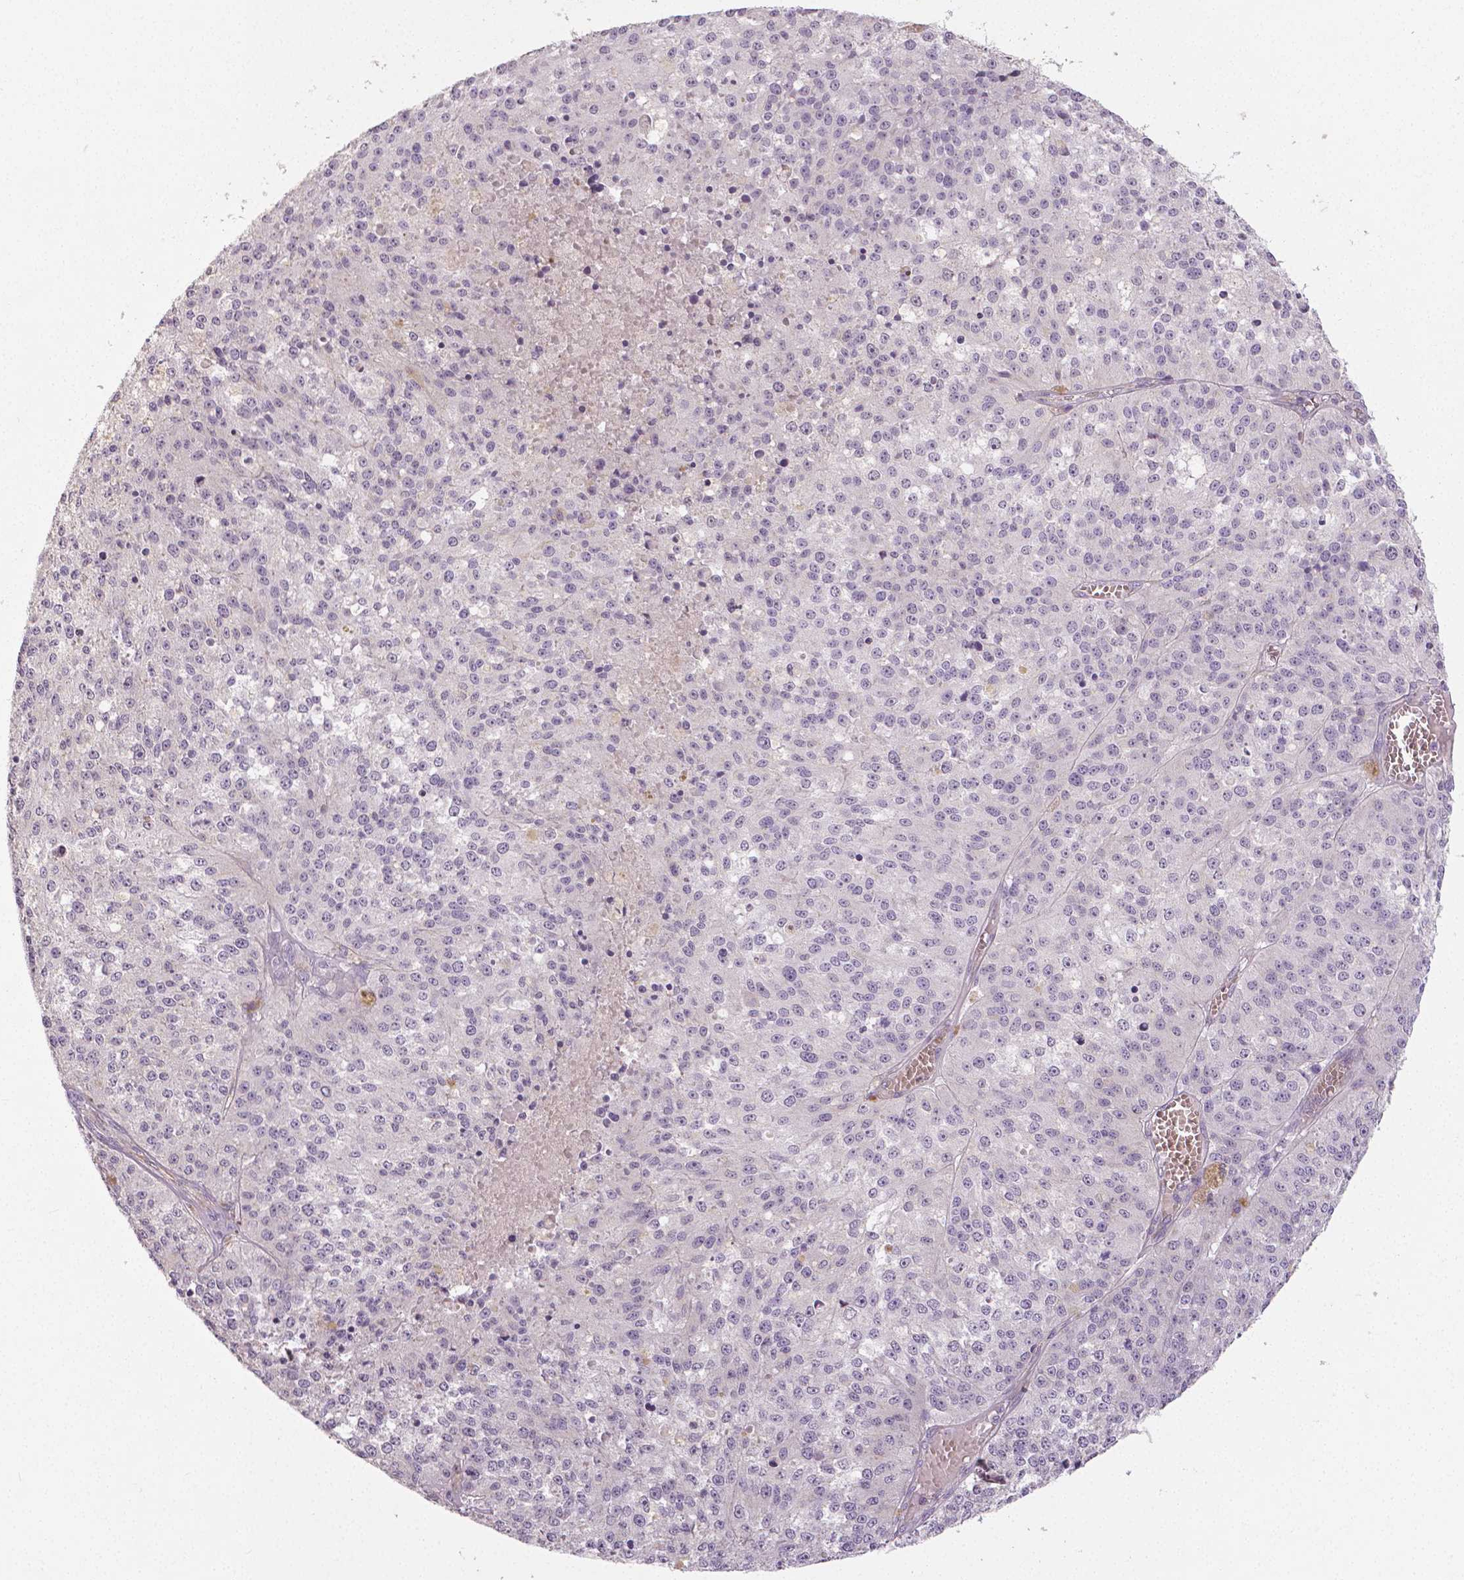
{"staining": {"intensity": "negative", "quantity": "none", "location": "none"}, "tissue": "melanoma", "cell_type": "Tumor cells", "image_type": "cancer", "snomed": [{"axis": "morphology", "description": "Malignant melanoma, Metastatic site"}, {"axis": "topography", "description": "Lymph node"}], "caption": "The image exhibits no staining of tumor cells in melanoma. (Stains: DAB (3,3'-diaminobenzidine) immunohistochemistry (IHC) with hematoxylin counter stain, Microscopy: brightfield microscopy at high magnification).", "gene": "FLT1", "patient": {"sex": "female", "age": 64}}